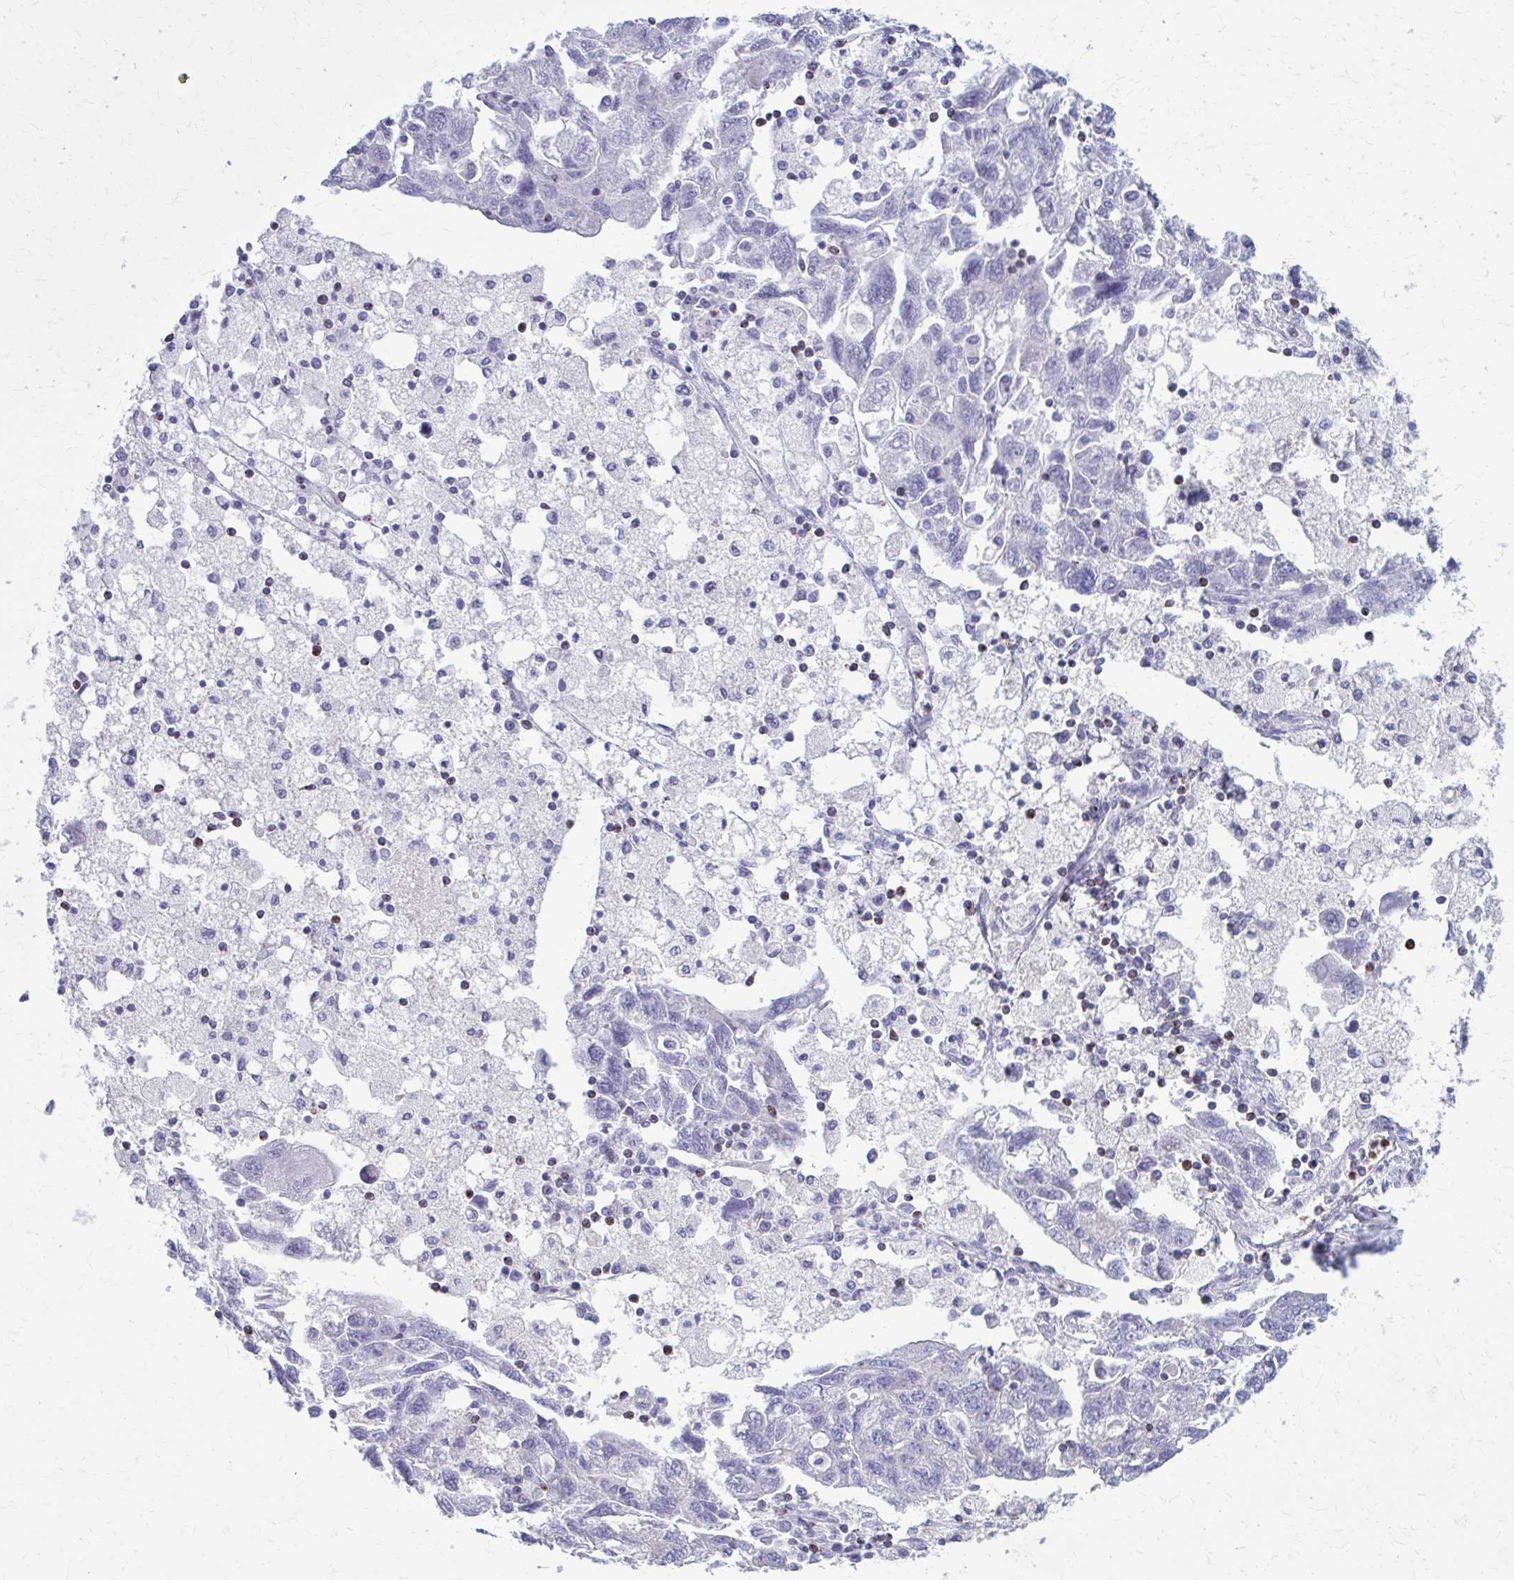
{"staining": {"intensity": "negative", "quantity": "none", "location": "none"}, "tissue": "ovarian cancer", "cell_type": "Tumor cells", "image_type": "cancer", "snomed": [{"axis": "morphology", "description": "Carcinoma, NOS"}, {"axis": "morphology", "description": "Cystadenocarcinoma, serous, NOS"}, {"axis": "topography", "description": "Ovary"}], "caption": "DAB immunohistochemical staining of ovarian cancer (serous cystadenocarcinoma) displays no significant expression in tumor cells.", "gene": "PEDS1", "patient": {"sex": "female", "age": 69}}